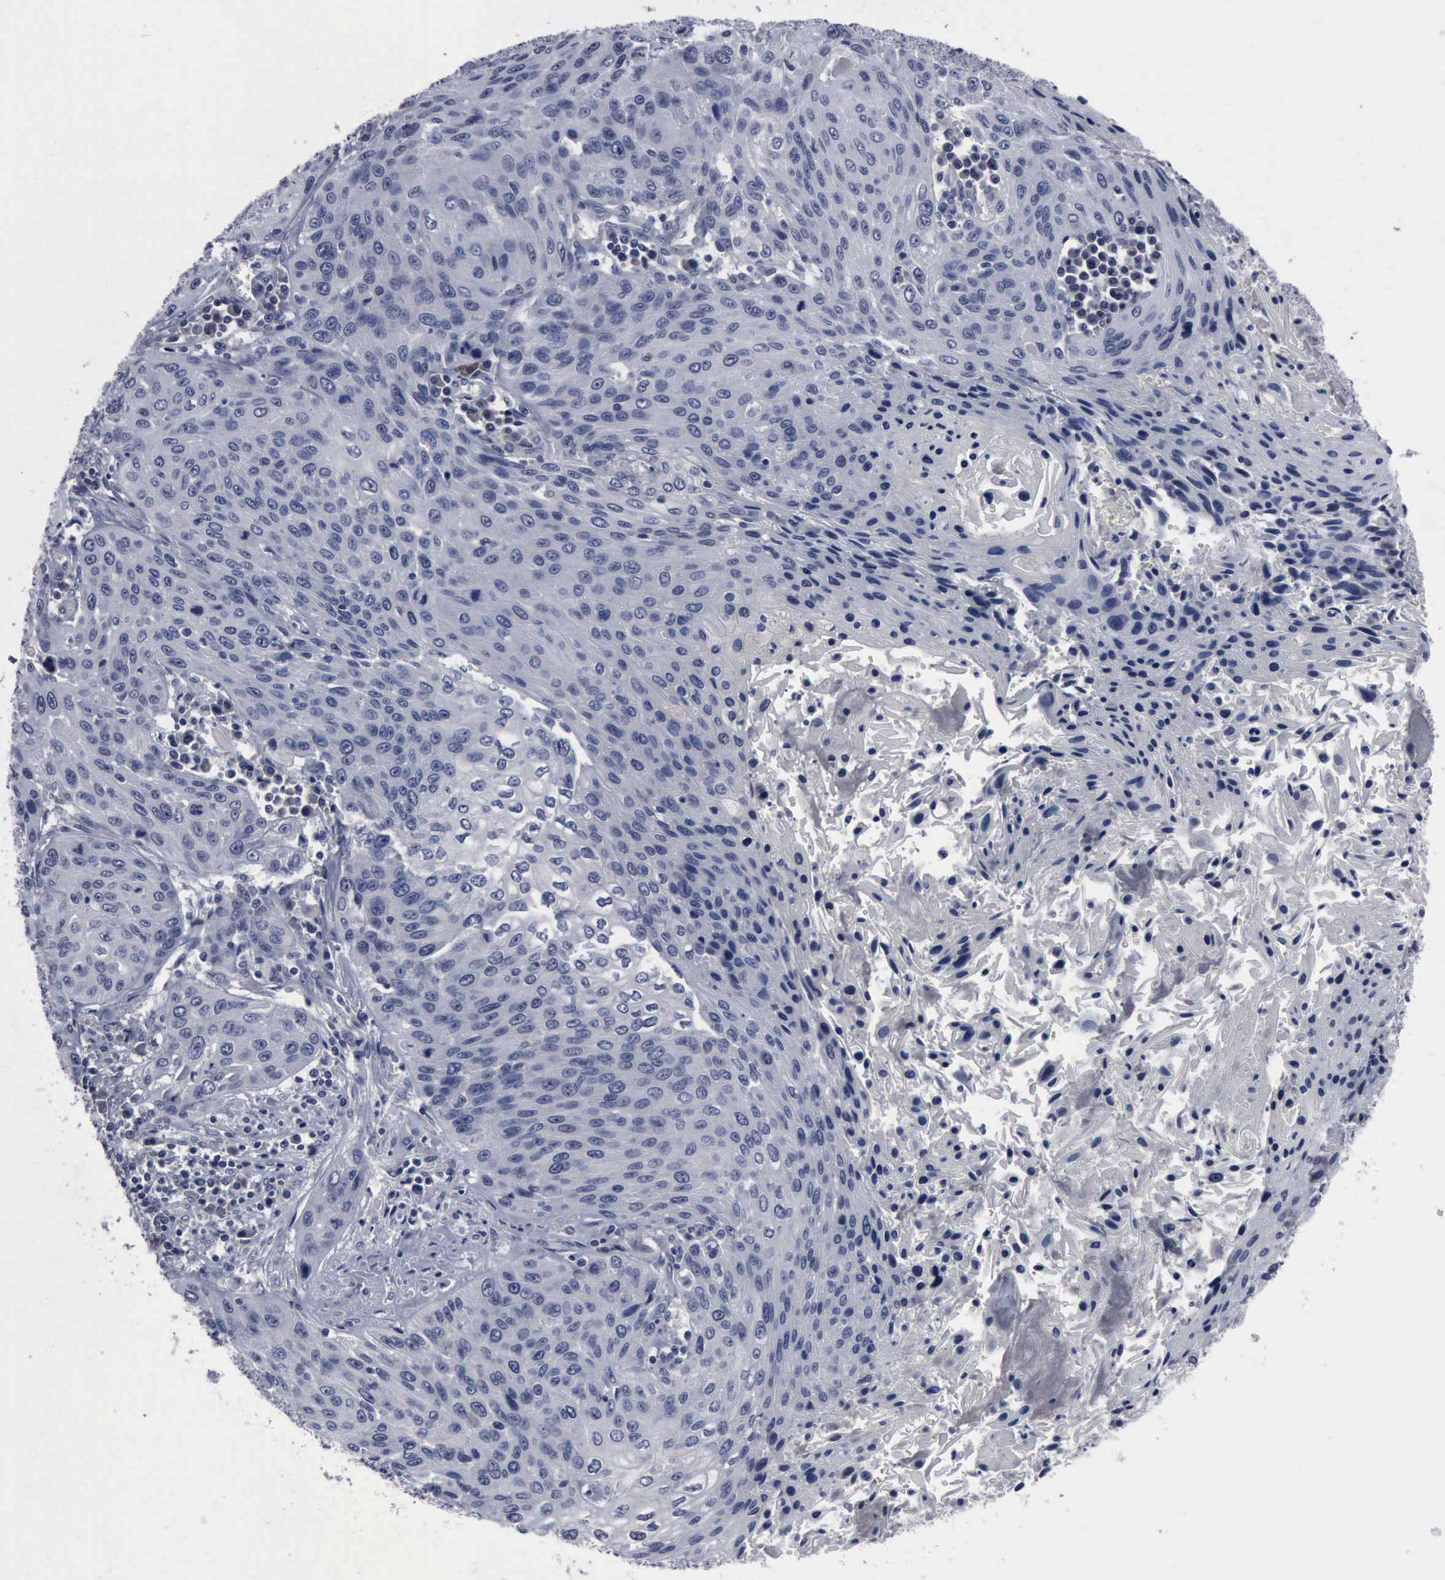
{"staining": {"intensity": "negative", "quantity": "none", "location": "none"}, "tissue": "cervical cancer", "cell_type": "Tumor cells", "image_type": "cancer", "snomed": [{"axis": "morphology", "description": "Squamous cell carcinoma, NOS"}, {"axis": "topography", "description": "Cervix"}], "caption": "The image displays no staining of tumor cells in cervical cancer.", "gene": "MYO18B", "patient": {"sex": "female", "age": 32}}